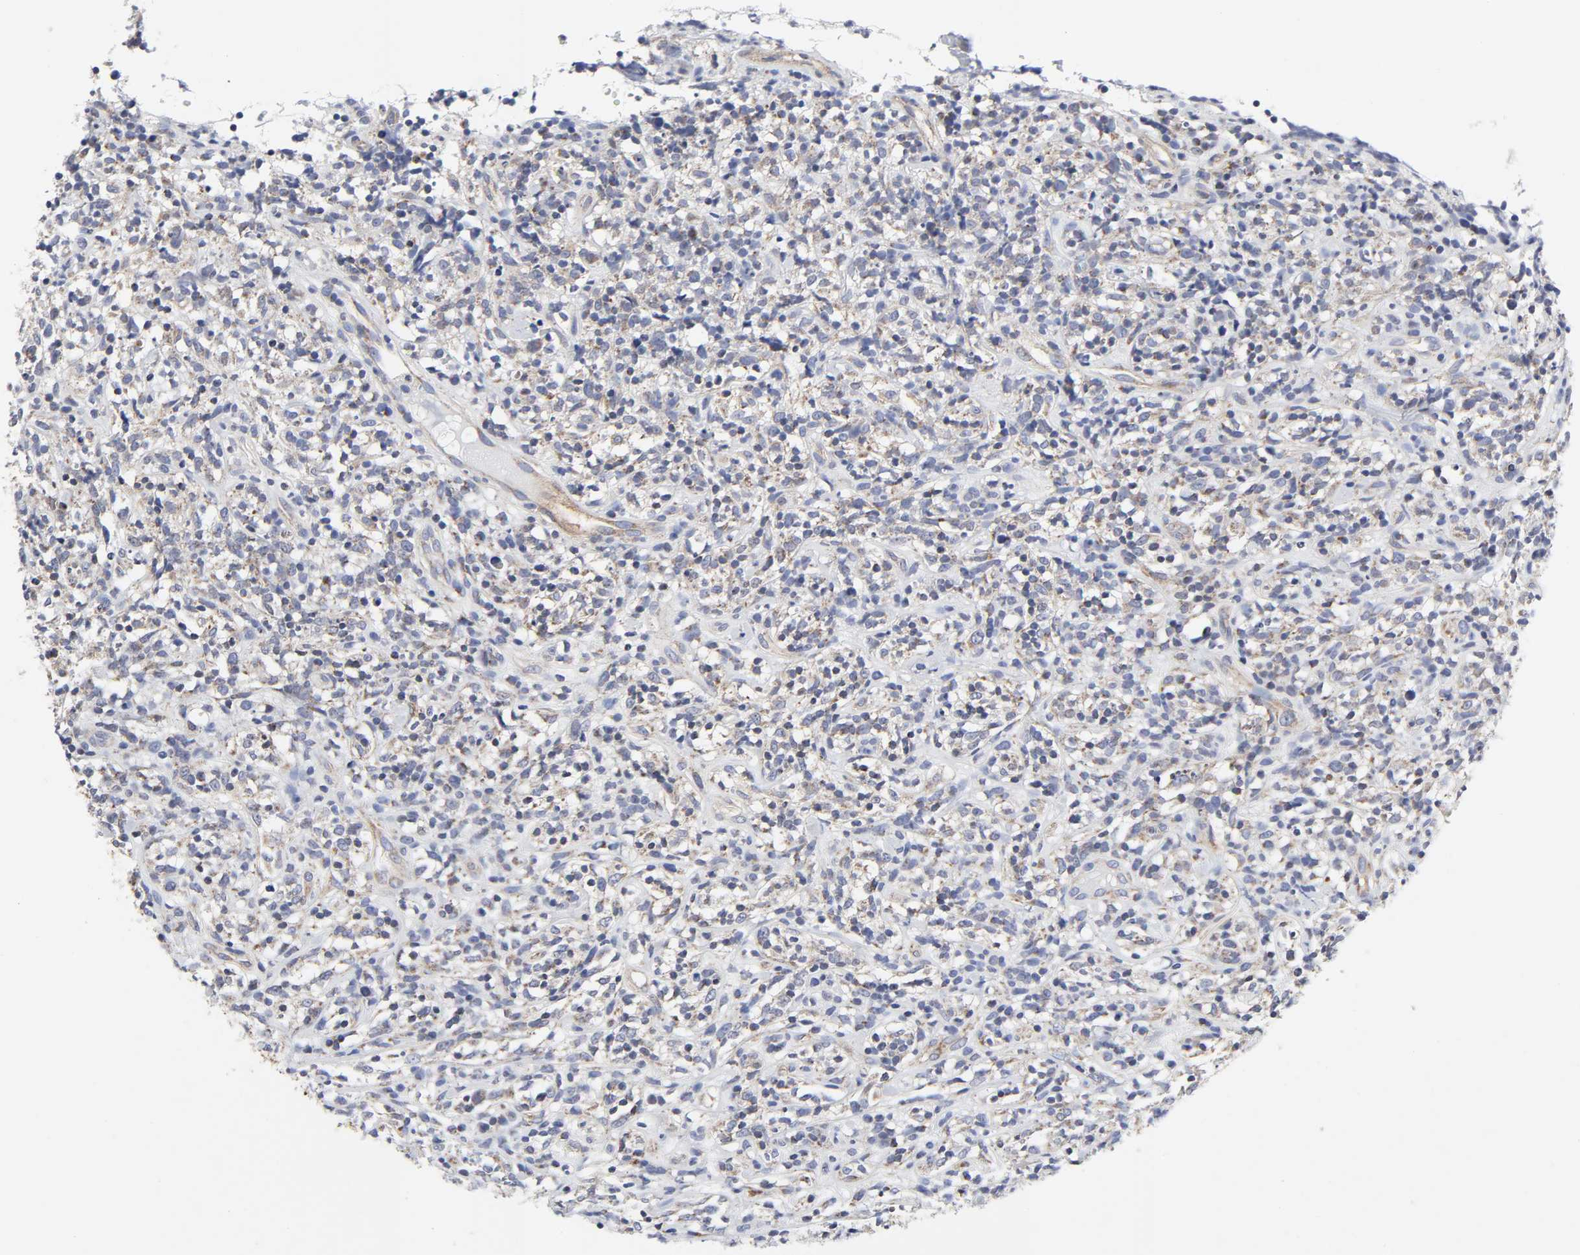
{"staining": {"intensity": "weak", "quantity": "<25%", "location": "cytoplasmic/membranous"}, "tissue": "lymphoma", "cell_type": "Tumor cells", "image_type": "cancer", "snomed": [{"axis": "morphology", "description": "Malignant lymphoma, non-Hodgkin's type, High grade"}, {"axis": "topography", "description": "Lymph node"}], "caption": "An image of lymphoma stained for a protein displays no brown staining in tumor cells. (DAB (3,3'-diaminobenzidine) IHC, high magnification).", "gene": "AOPEP", "patient": {"sex": "female", "age": 73}}